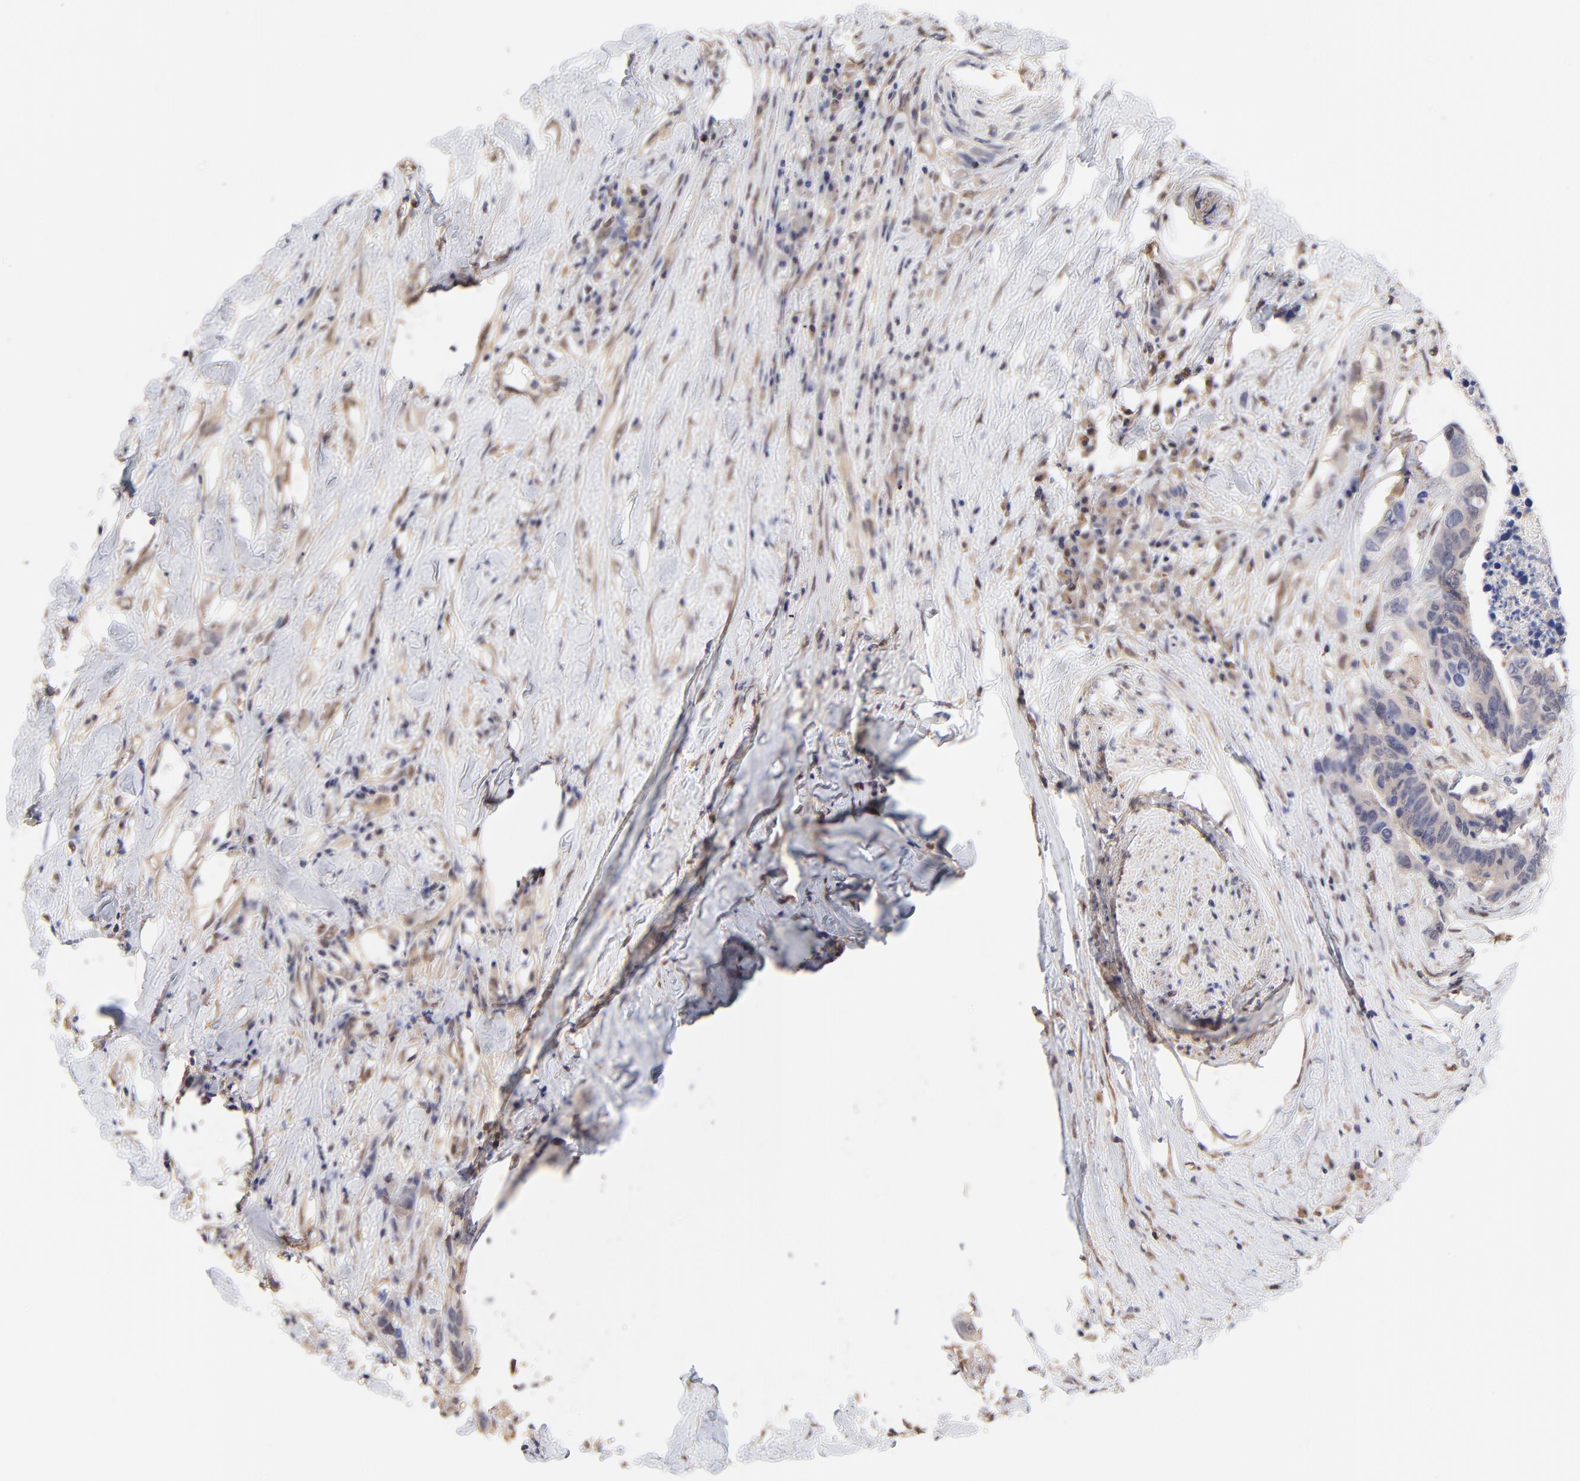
{"staining": {"intensity": "weak", "quantity": ">75%", "location": "cytoplasmic/membranous"}, "tissue": "colorectal cancer", "cell_type": "Tumor cells", "image_type": "cancer", "snomed": [{"axis": "morphology", "description": "Adenocarcinoma, NOS"}, {"axis": "topography", "description": "Rectum"}], "caption": "This micrograph demonstrates immunohistochemistry (IHC) staining of human colorectal adenocarcinoma, with low weak cytoplasmic/membranous staining in about >75% of tumor cells.", "gene": "TXNL1", "patient": {"sex": "male", "age": 55}}